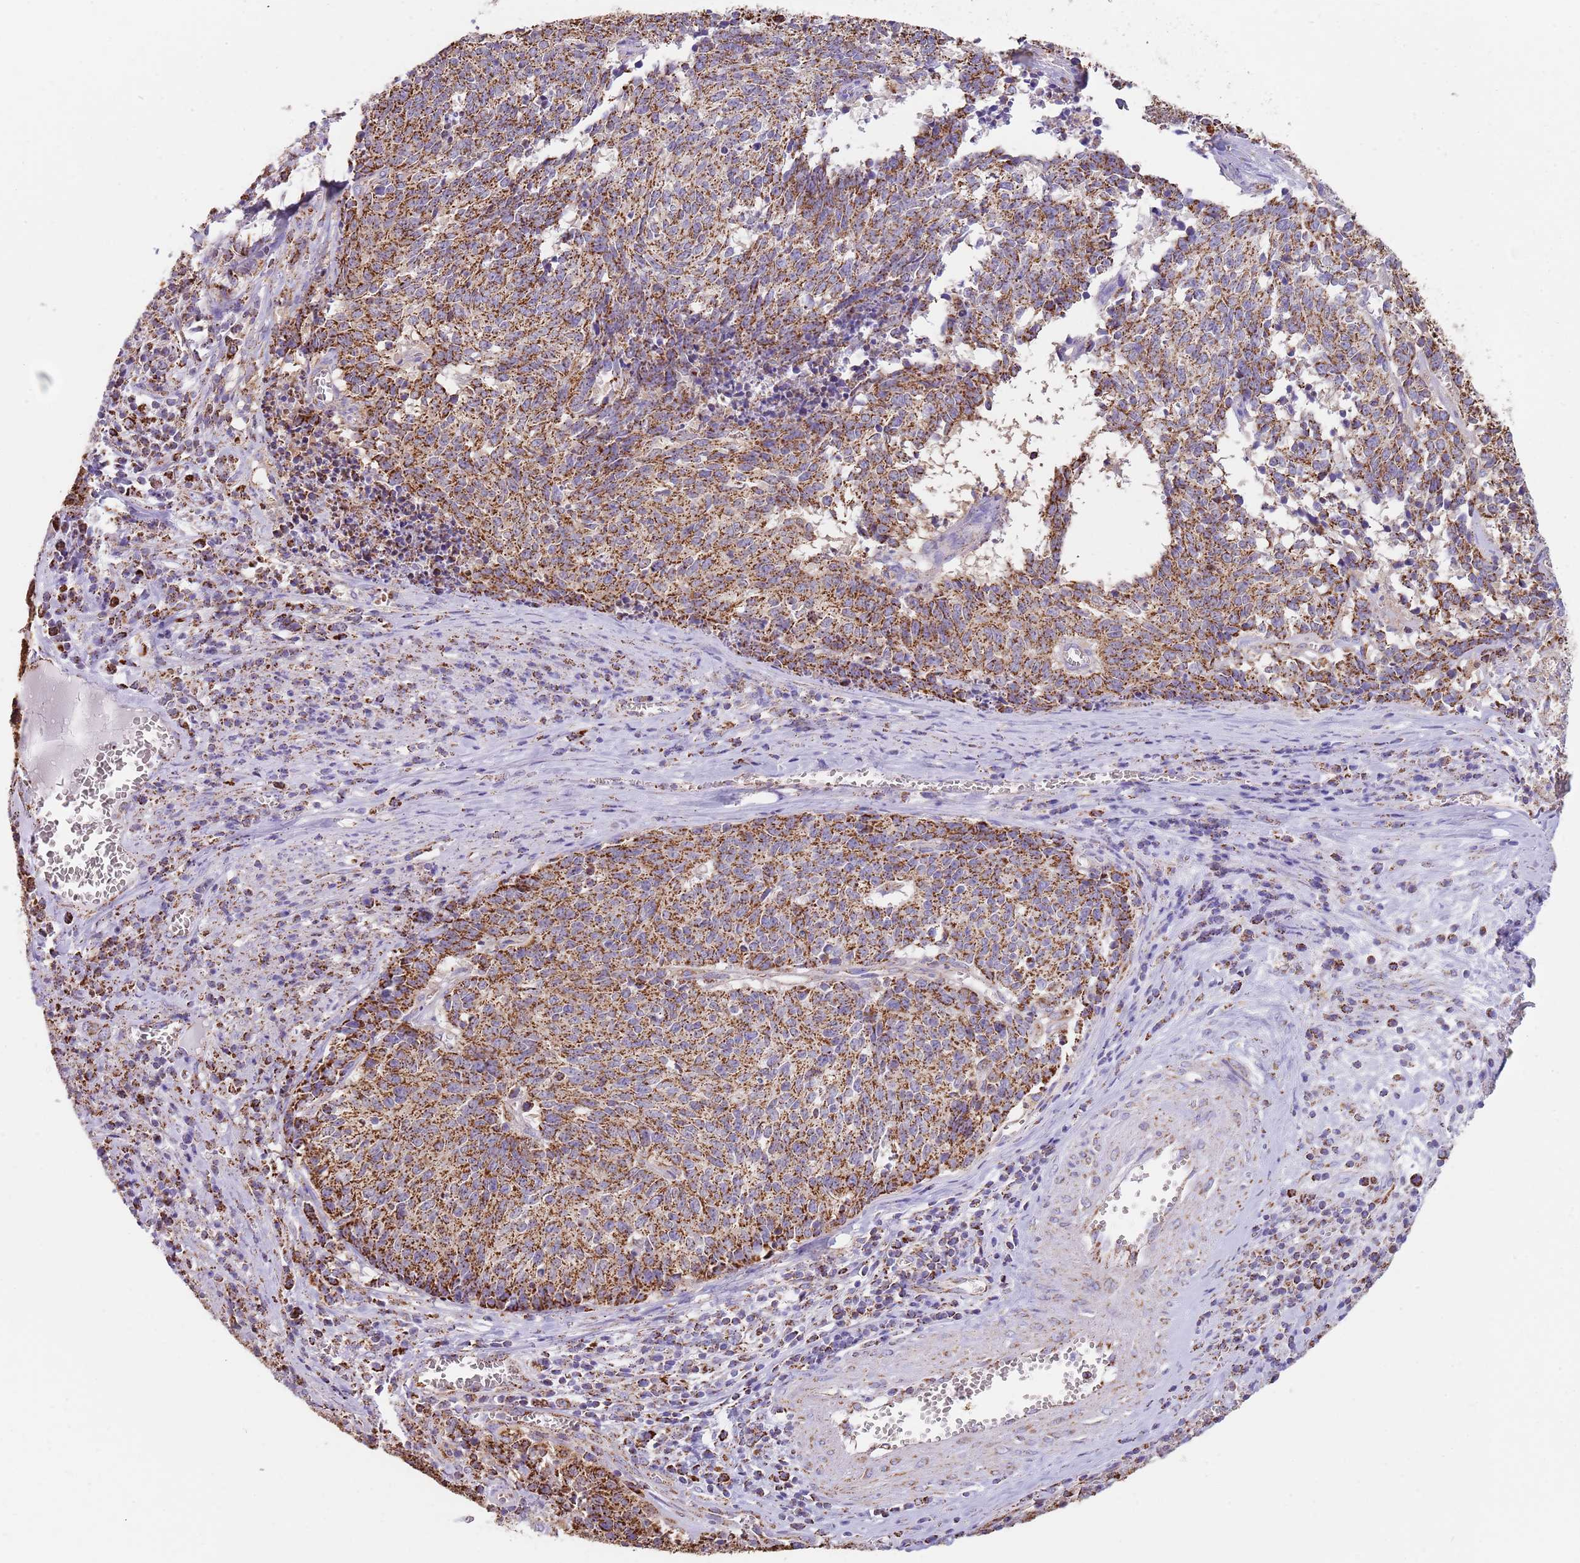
{"staining": {"intensity": "strong", "quantity": ">75%", "location": "cytoplasmic/membranous"}, "tissue": "cervical cancer", "cell_type": "Tumor cells", "image_type": "cancer", "snomed": [{"axis": "morphology", "description": "Squamous cell carcinoma, NOS"}, {"axis": "topography", "description": "Cervix"}], "caption": "This photomicrograph demonstrates immunohistochemistry staining of human cervical cancer, with high strong cytoplasmic/membranous positivity in approximately >75% of tumor cells.", "gene": "TTLL1", "patient": {"sex": "female", "age": 29}}